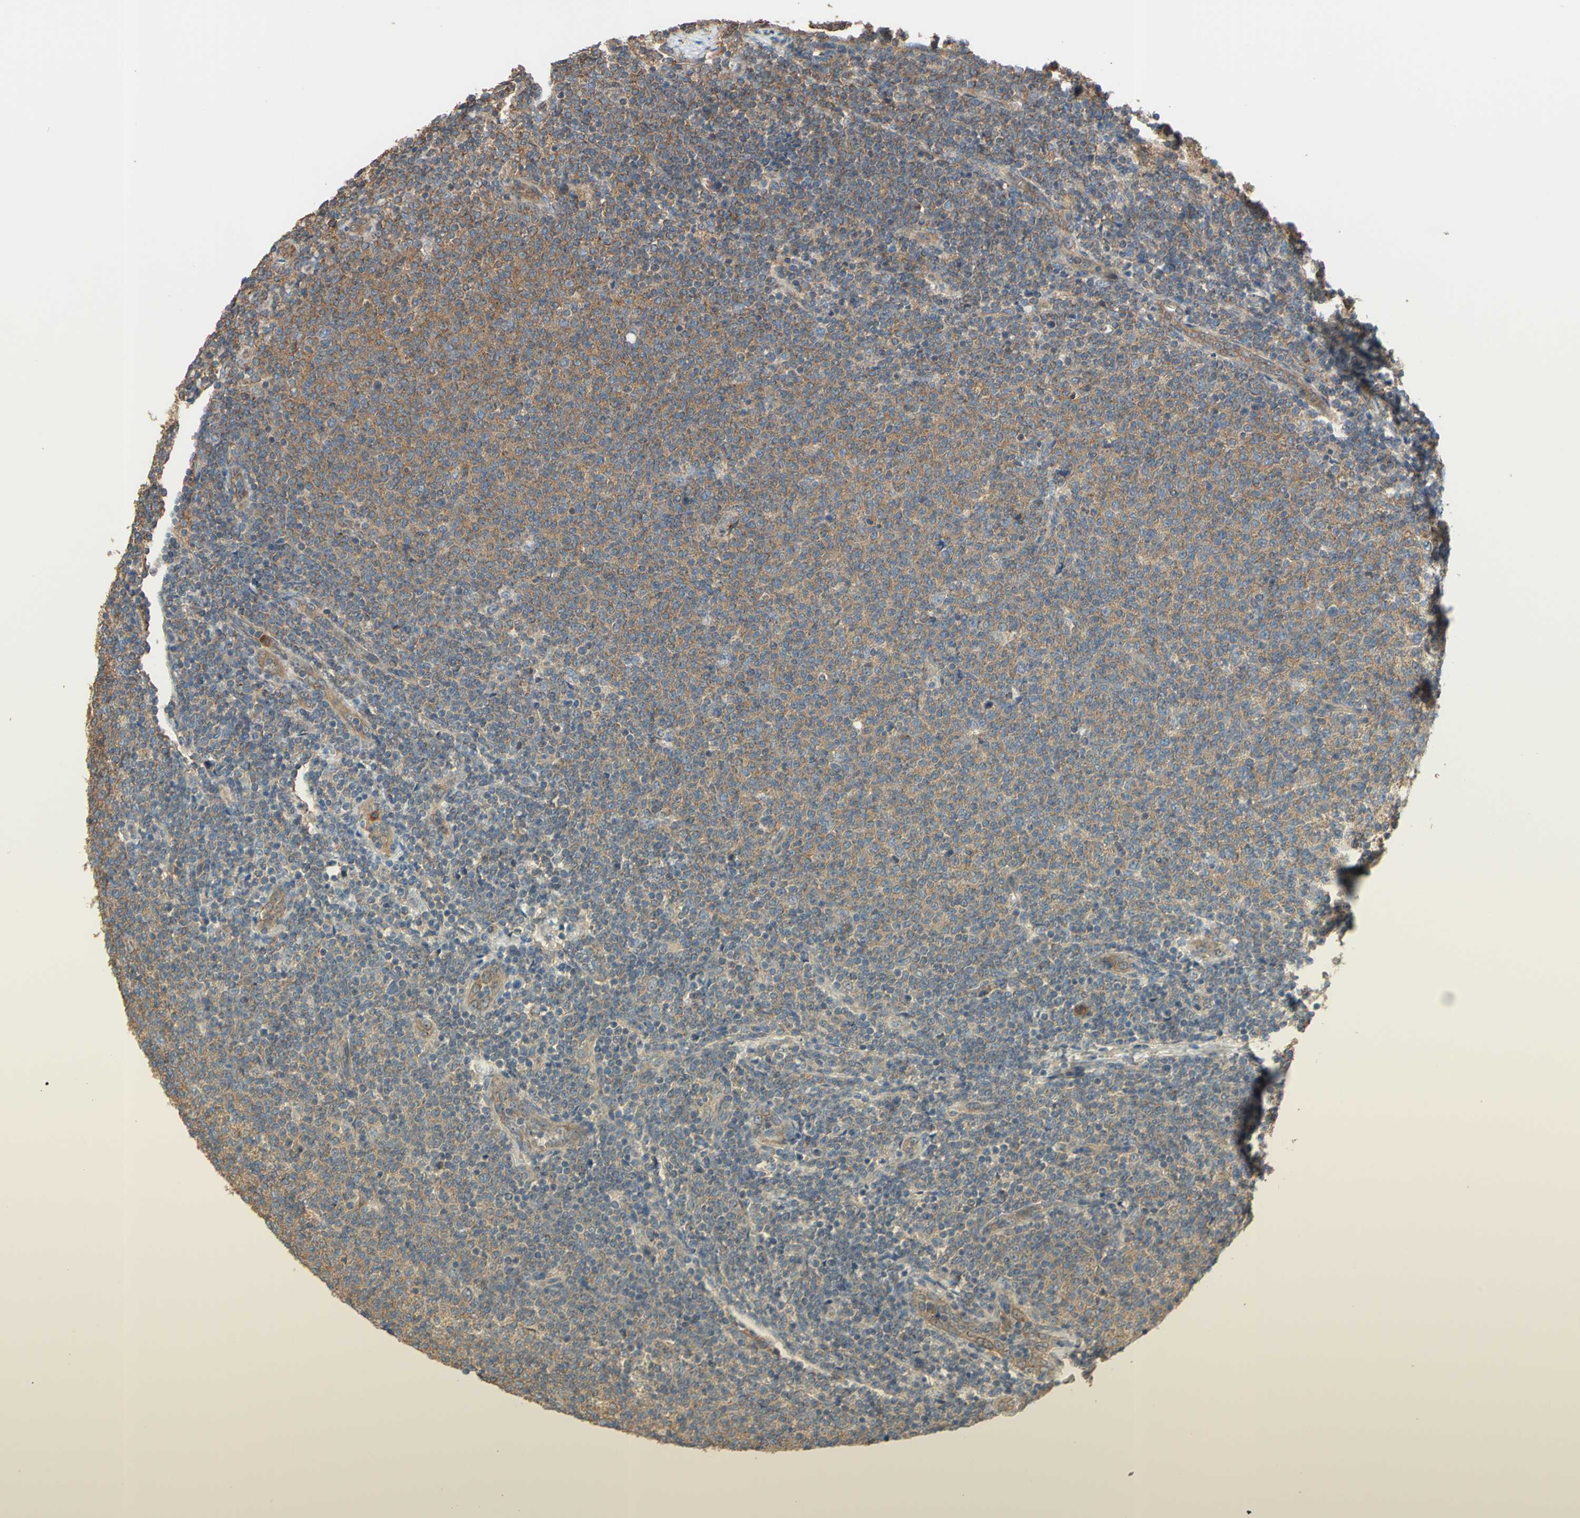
{"staining": {"intensity": "weak", "quantity": ">75%", "location": "cytoplasmic/membranous"}, "tissue": "lymphoma", "cell_type": "Tumor cells", "image_type": "cancer", "snomed": [{"axis": "morphology", "description": "Malignant lymphoma, non-Hodgkin's type, Low grade"}, {"axis": "topography", "description": "Lymph node"}], "caption": "Protein staining shows weak cytoplasmic/membranous staining in about >75% of tumor cells in lymphoma.", "gene": "CTTN", "patient": {"sex": "male", "age": 66}}